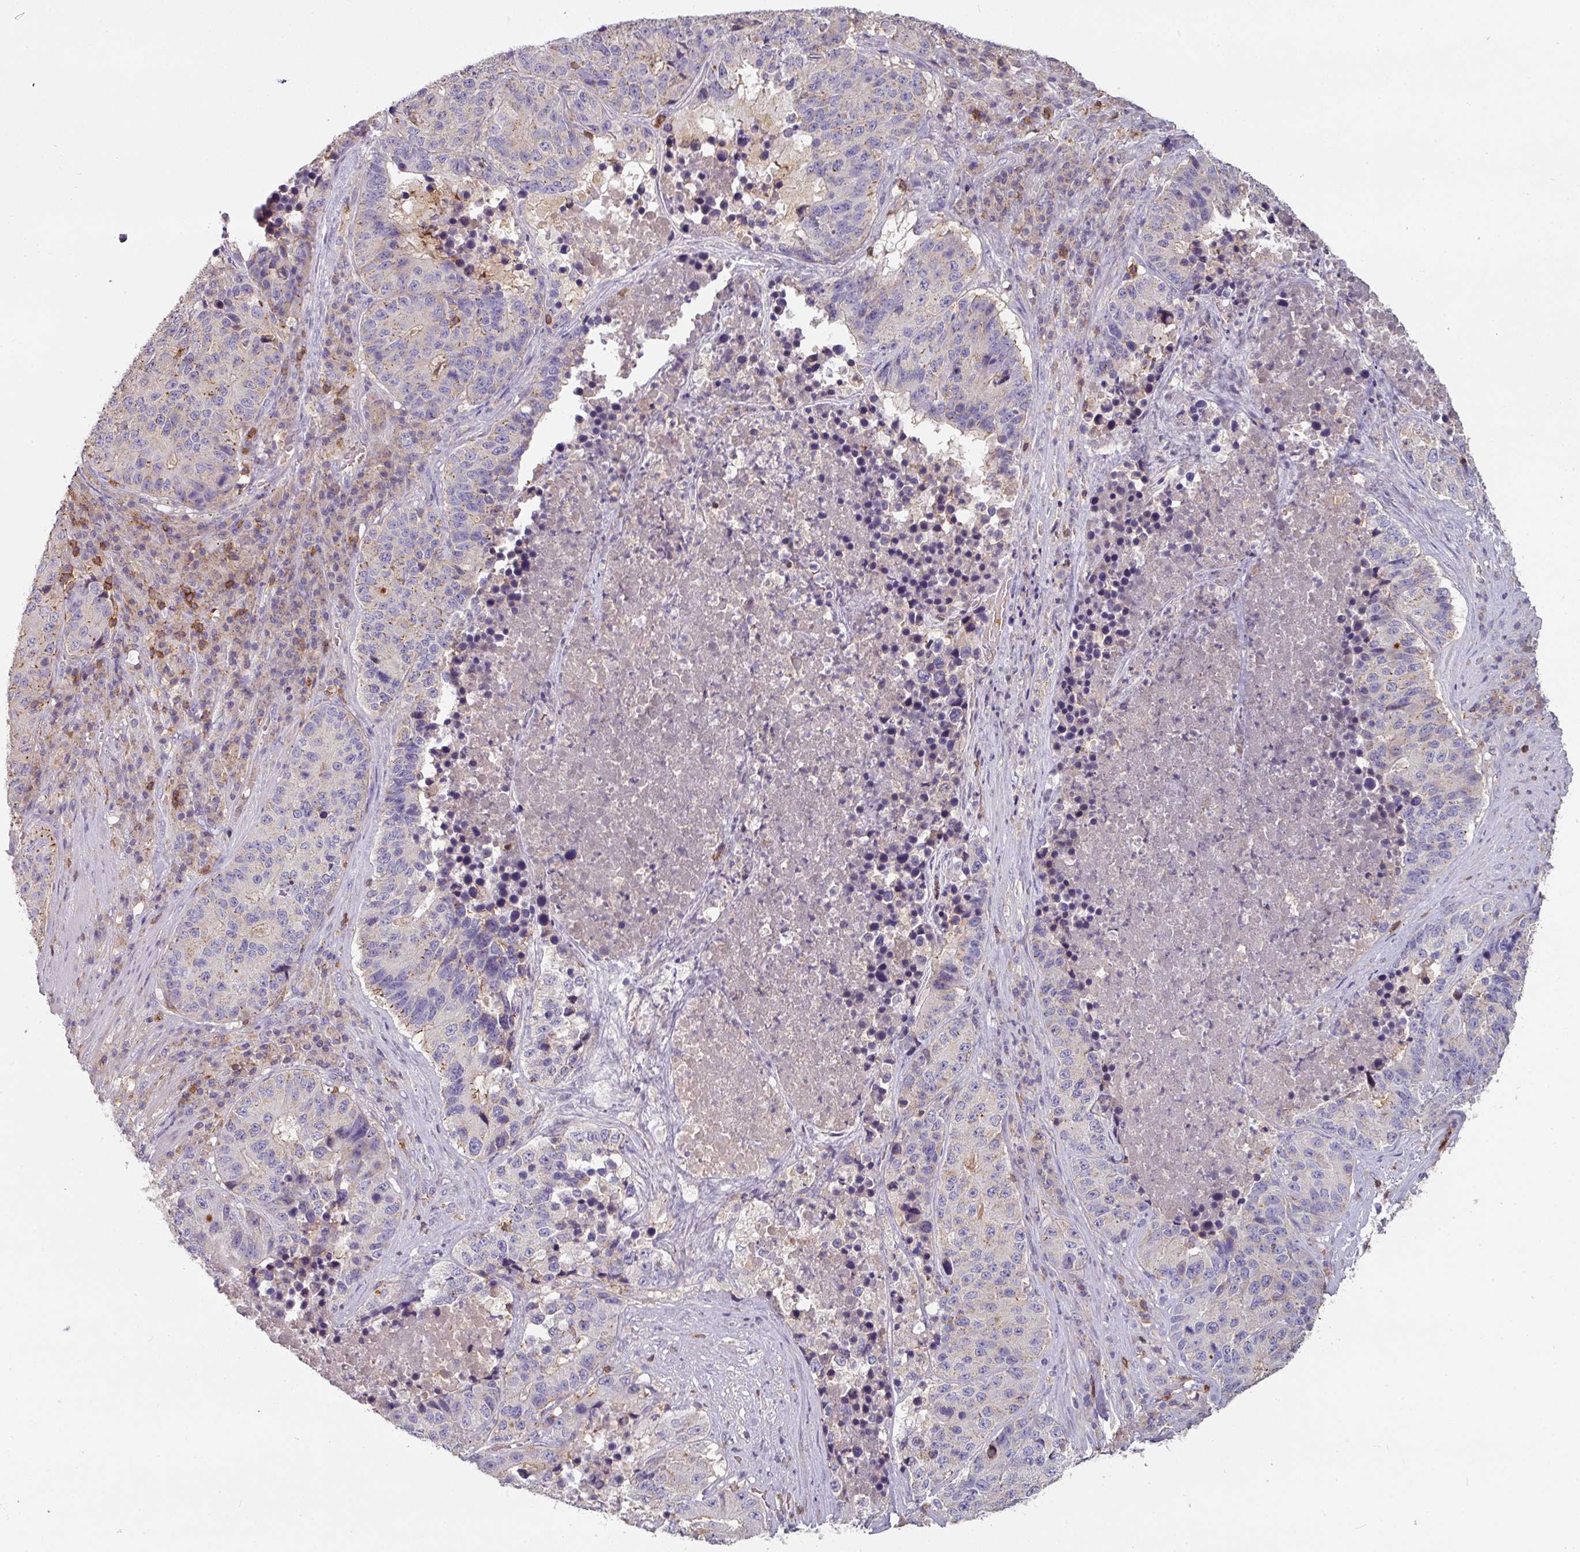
{"staining": {"intensity": "weak", "quantity": "<25%", "location": "cytoplasmic/membranous"}, "tissue": "stomach cancer", "cell_type": "Tumor cells", "image_type": "cancer", "snomed": [{"axis": "morphology", "description": "Adenocarcinoma, NOS"}, {"axis": "topography", "description": "Stomach"}], "caption": "IHC histopathology image of neoplastic tissue: stomach cancer stained with DAB displays no significant protein expression in tumor cells.", "gene": "CD3G", "patient": {"sex": "male", "age": 71}}